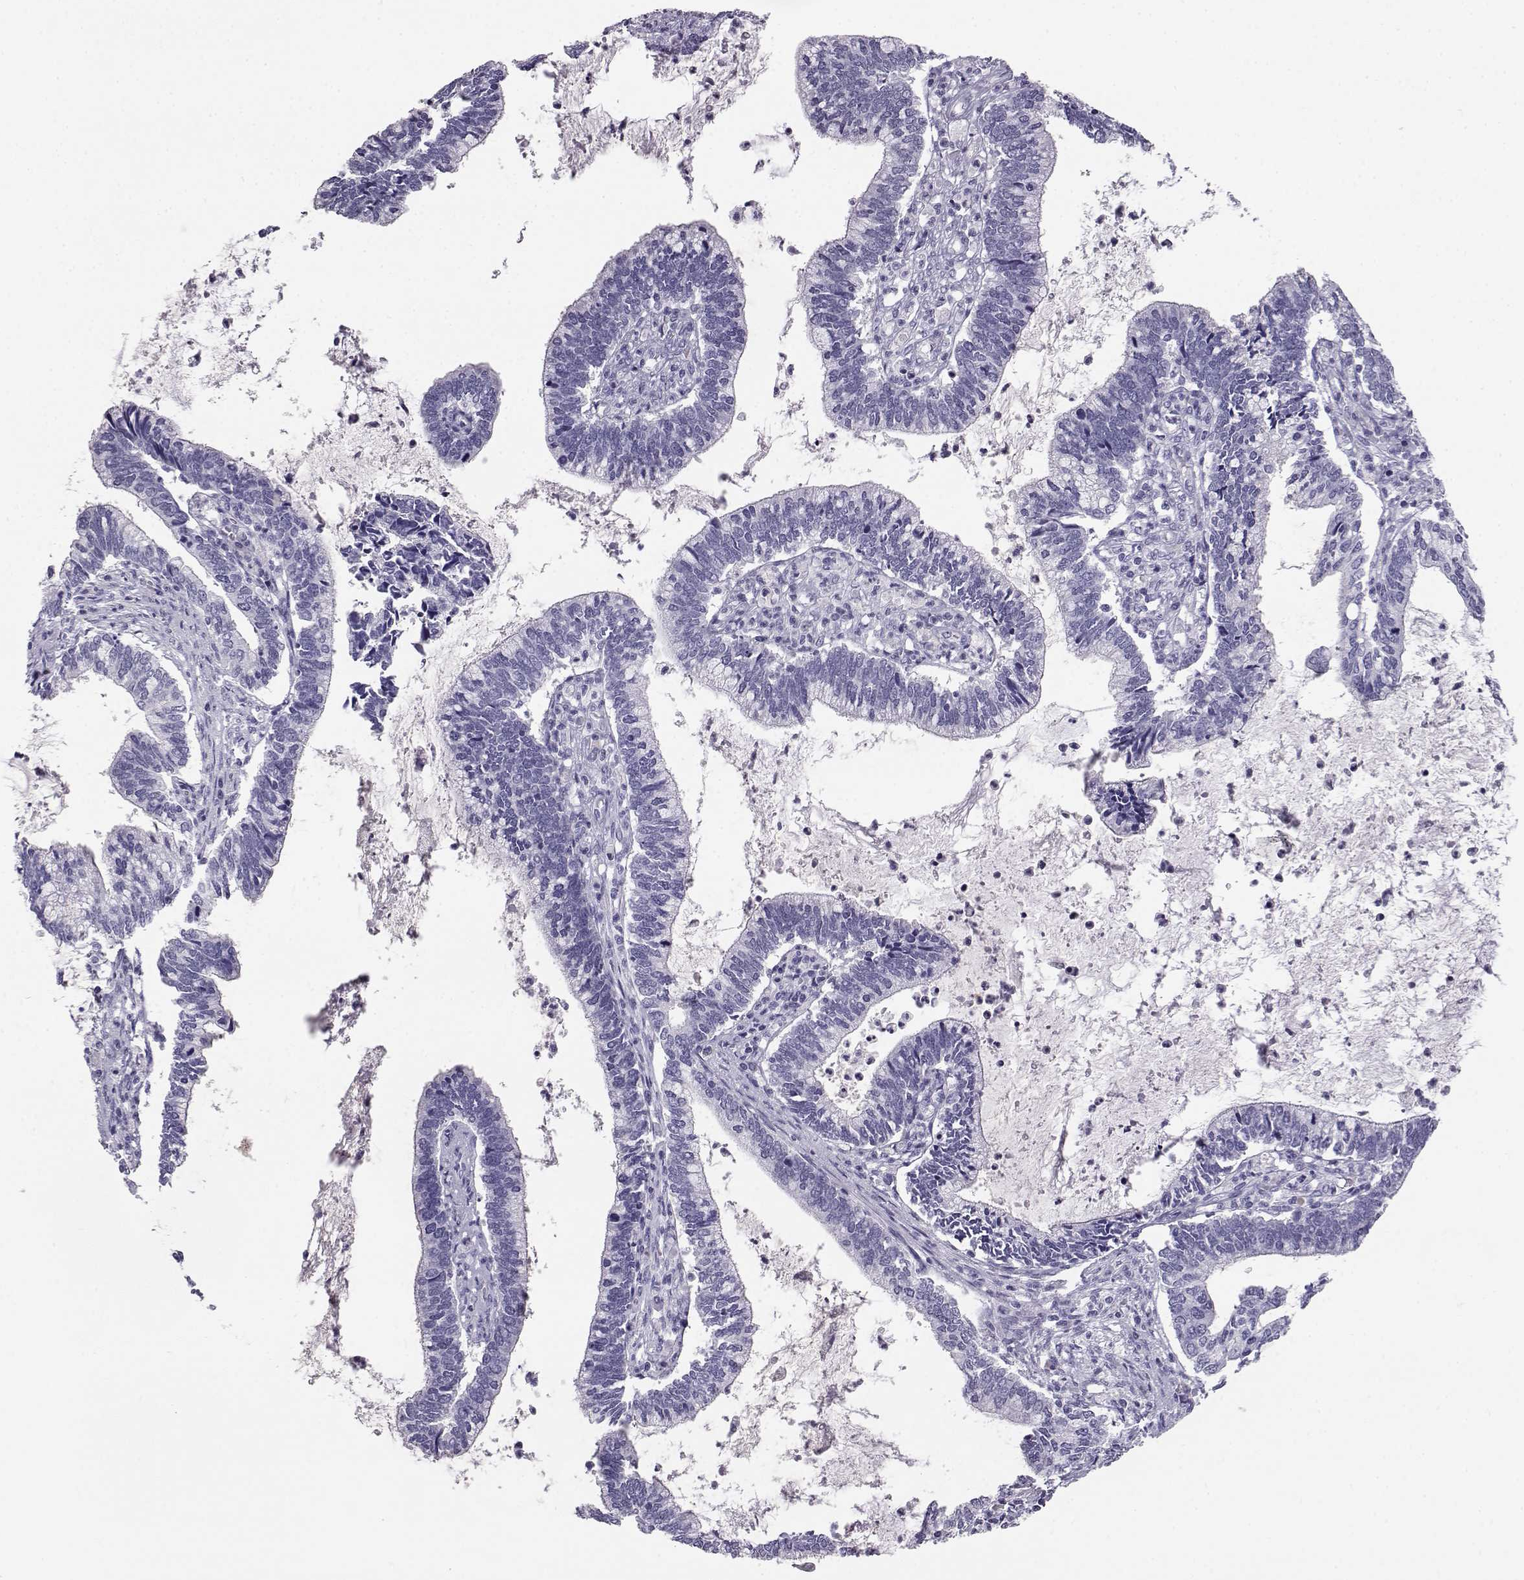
{"staining": {"intensity": "negative", "quantity": "none", "location": "none"}, "tissue": "cervical cancer", "cell_type": "Tumor cells", "image_type": "cancer", "snomed": [{"axis": "morphology", "description": "Adenocarcinoma, NOS"}, {"axis": "topography", "description": "Cervix"}], "caption": "Tumor cells show no significant protein staining in cervical cancer.", "gene": "ITLN2", "patient": {"sex": "female", "age": 42}}